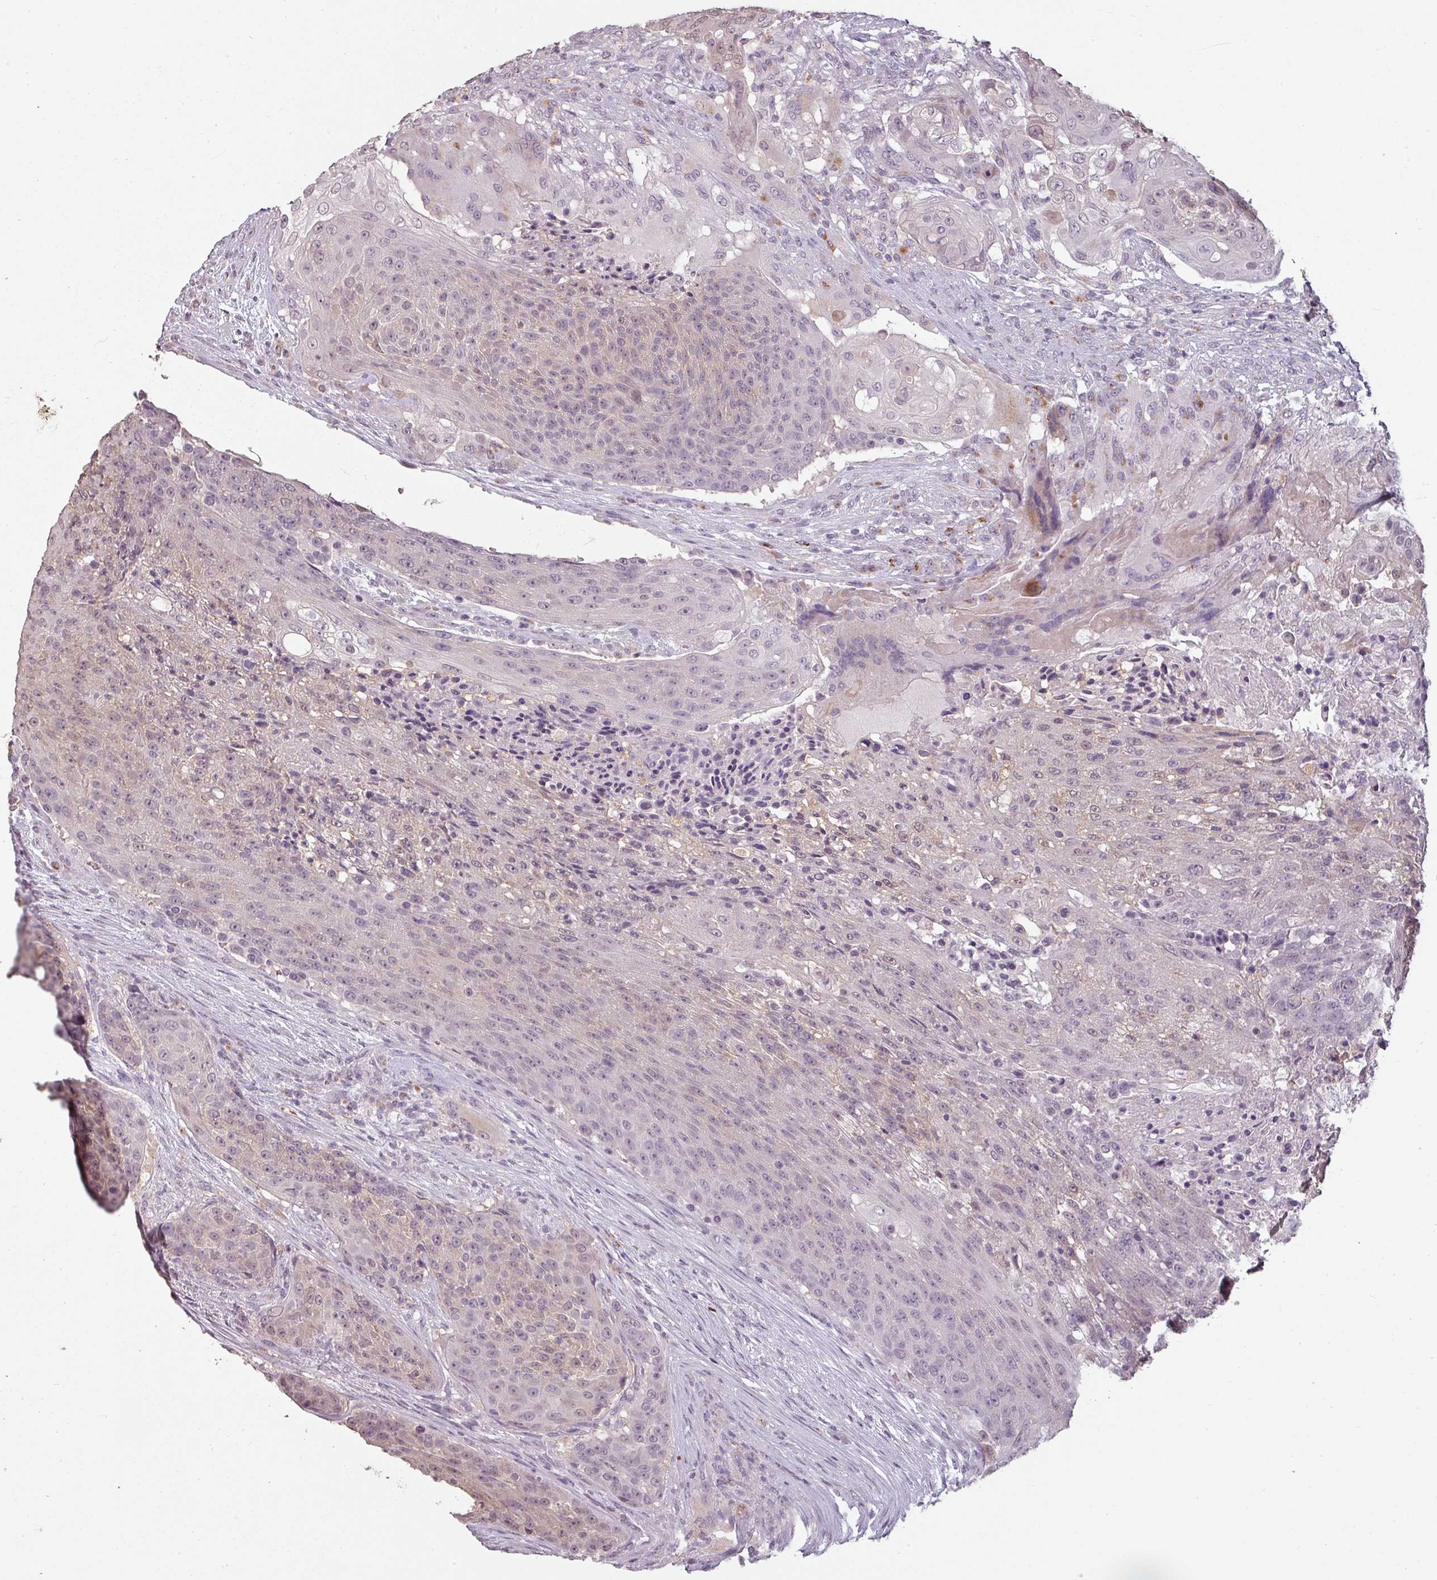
{"staining": {"intensity": "weak", "quantity": "<25%", "location": "cytoplasmic/membranous"}, "tissue": "urothelial cancer", "cell_type": "Tumor cells", "image_type": "cancer", "snomed": [{"axis": "morphology", "description": "Urothelial carcinoma, High grade"}, {"axis": "topography", "description": "Urinary bladder"}], "caption": "High power microscopy histopathology image of an immunohistochemistry (IHC) photomicrograph of urothelial cancer, revealing no significant positivity in tumor cells.", "gene": "LYPLA1", "patient": {"sex": "female", "age": 63}}